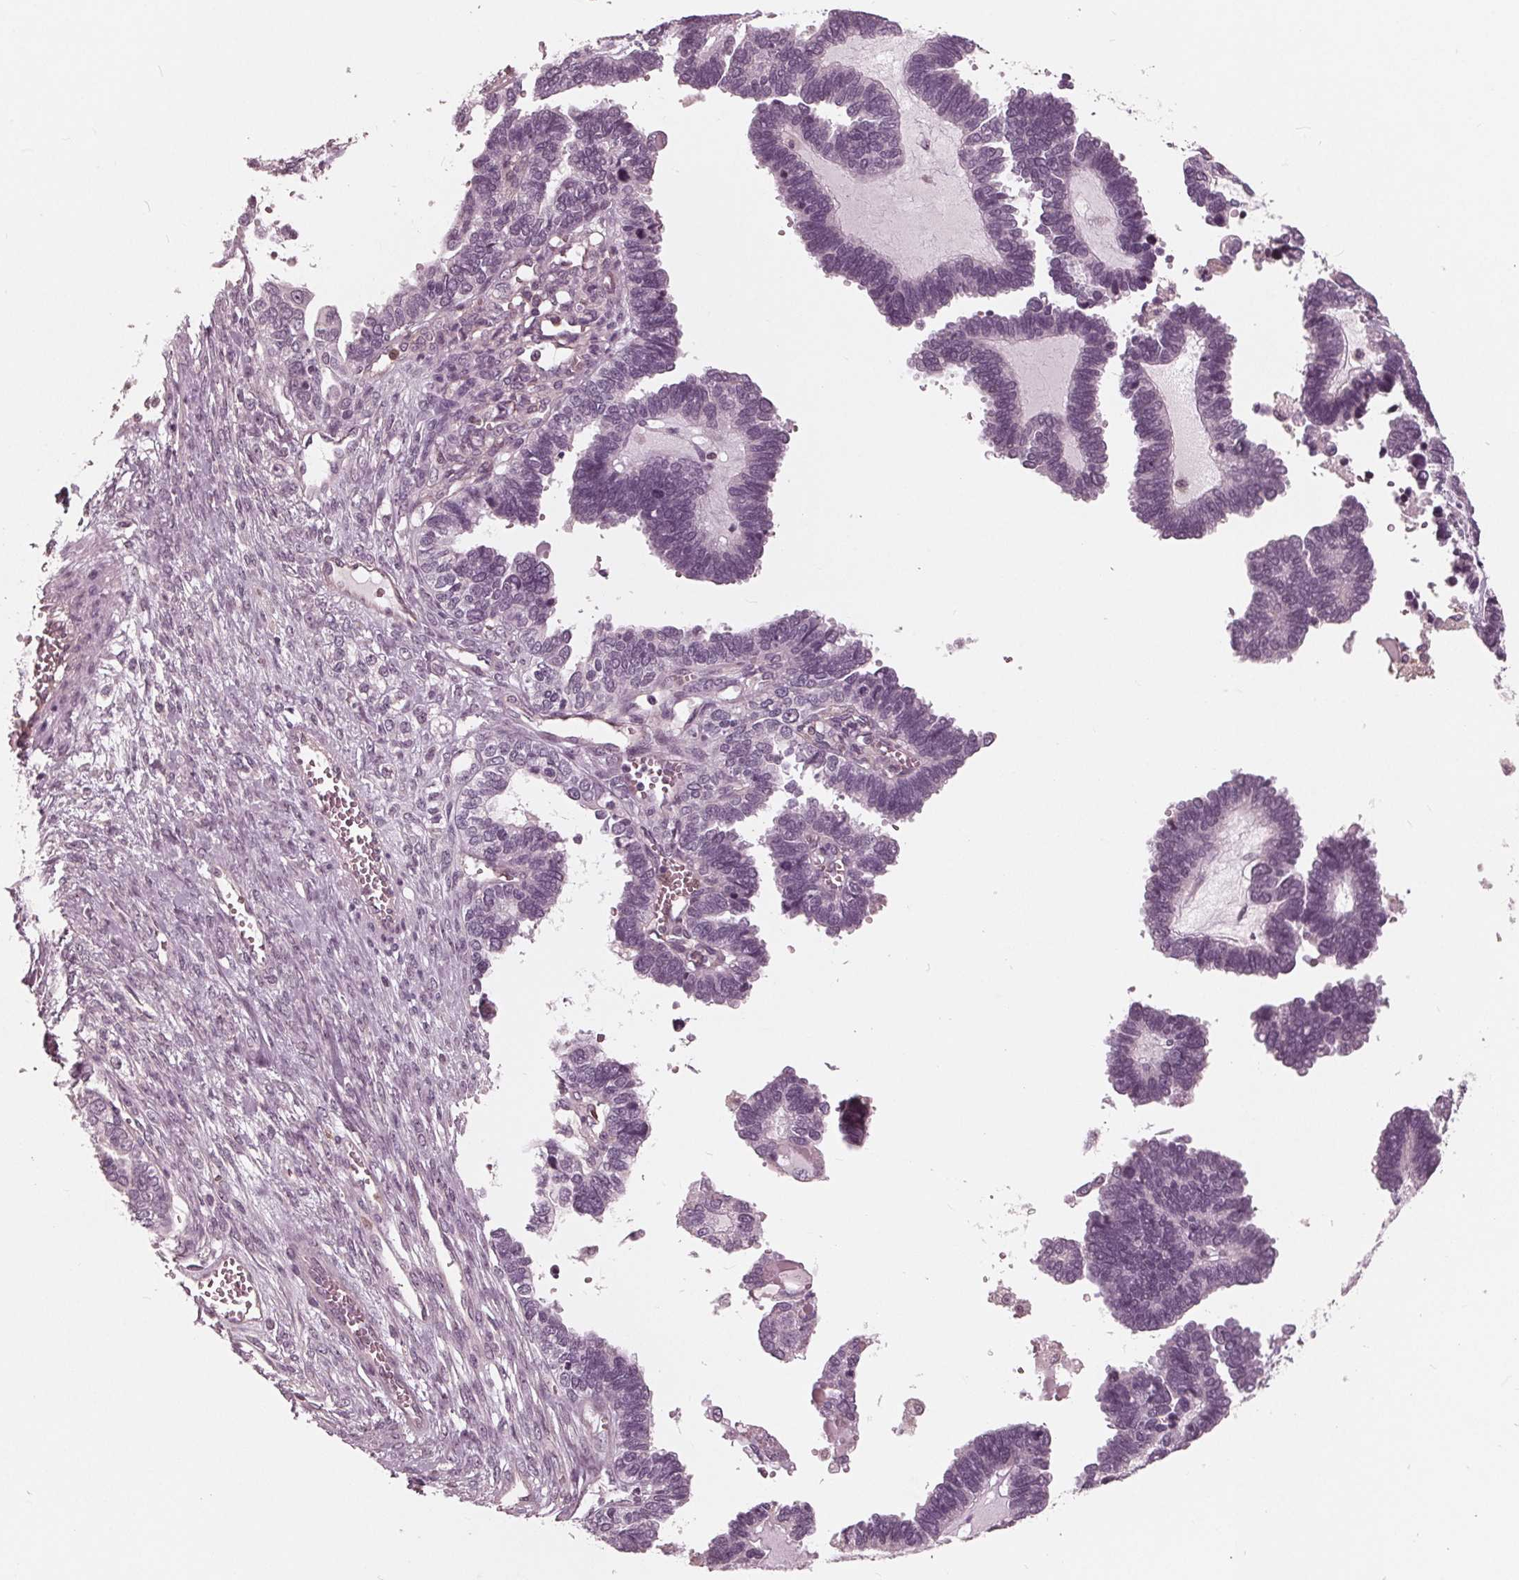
{"staining": {"intensity": "negative", "quantity": "none", "location": "none"}, "tissue": "ovarian cancer", "cell_type": "Tumor cells", "image_type": "cancer", "snomed": [{"axis": "morphology", "description": "Cystadenocarcinoma, serous, NOS"}, {"axis": "topography", "description": "Ovary"}], "caption": "Immunohistochemical staining of serous cystadenocarcinoma (ovarian) demonstrates no significant expression in tumor cells.", "gene": "ING3", "patient": {"sex": "female", "age": 51}}